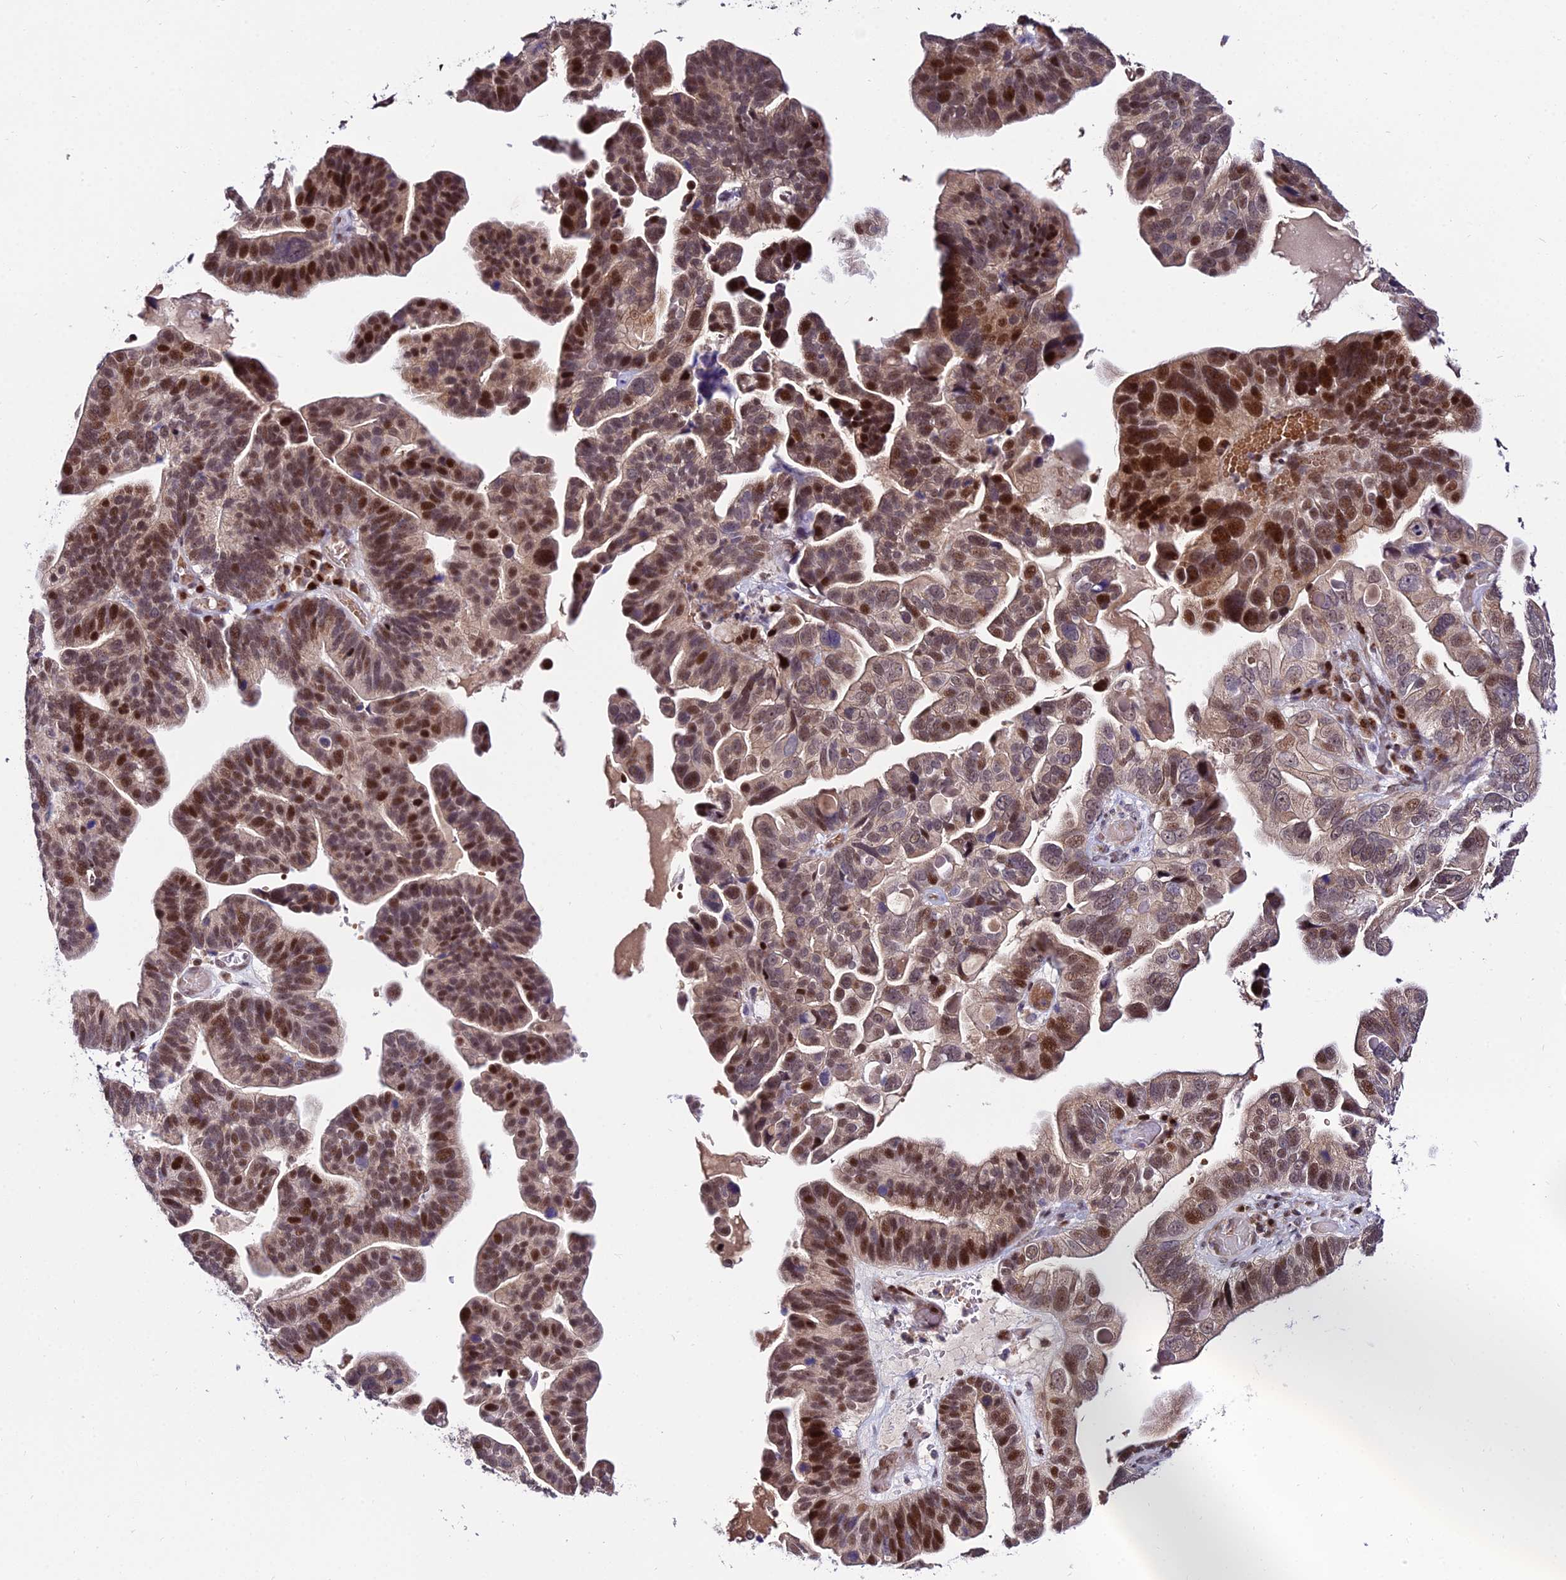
{"staining": {"intensity": "strong", "quantity": "25%-75%", "location": "nuclear"}, "tissue": "ovarian cancer", "cell_type": "Tumor cells", "image_type": "cancer", "snomed": [{"axis": "morphology", "description": "Cystadenocarcinoma, serous, NOS"}, {"axis": "topography", "description": "Ovary"}], "caption": "A high amount of strong nuclear positivity is seen in approximately 25%-75% of tumor cells in ovarian cancer (serous cystadenocarcinoma) tissue.", "gene": "CIB3", "patient": {"sex": "female", "age": 56}}